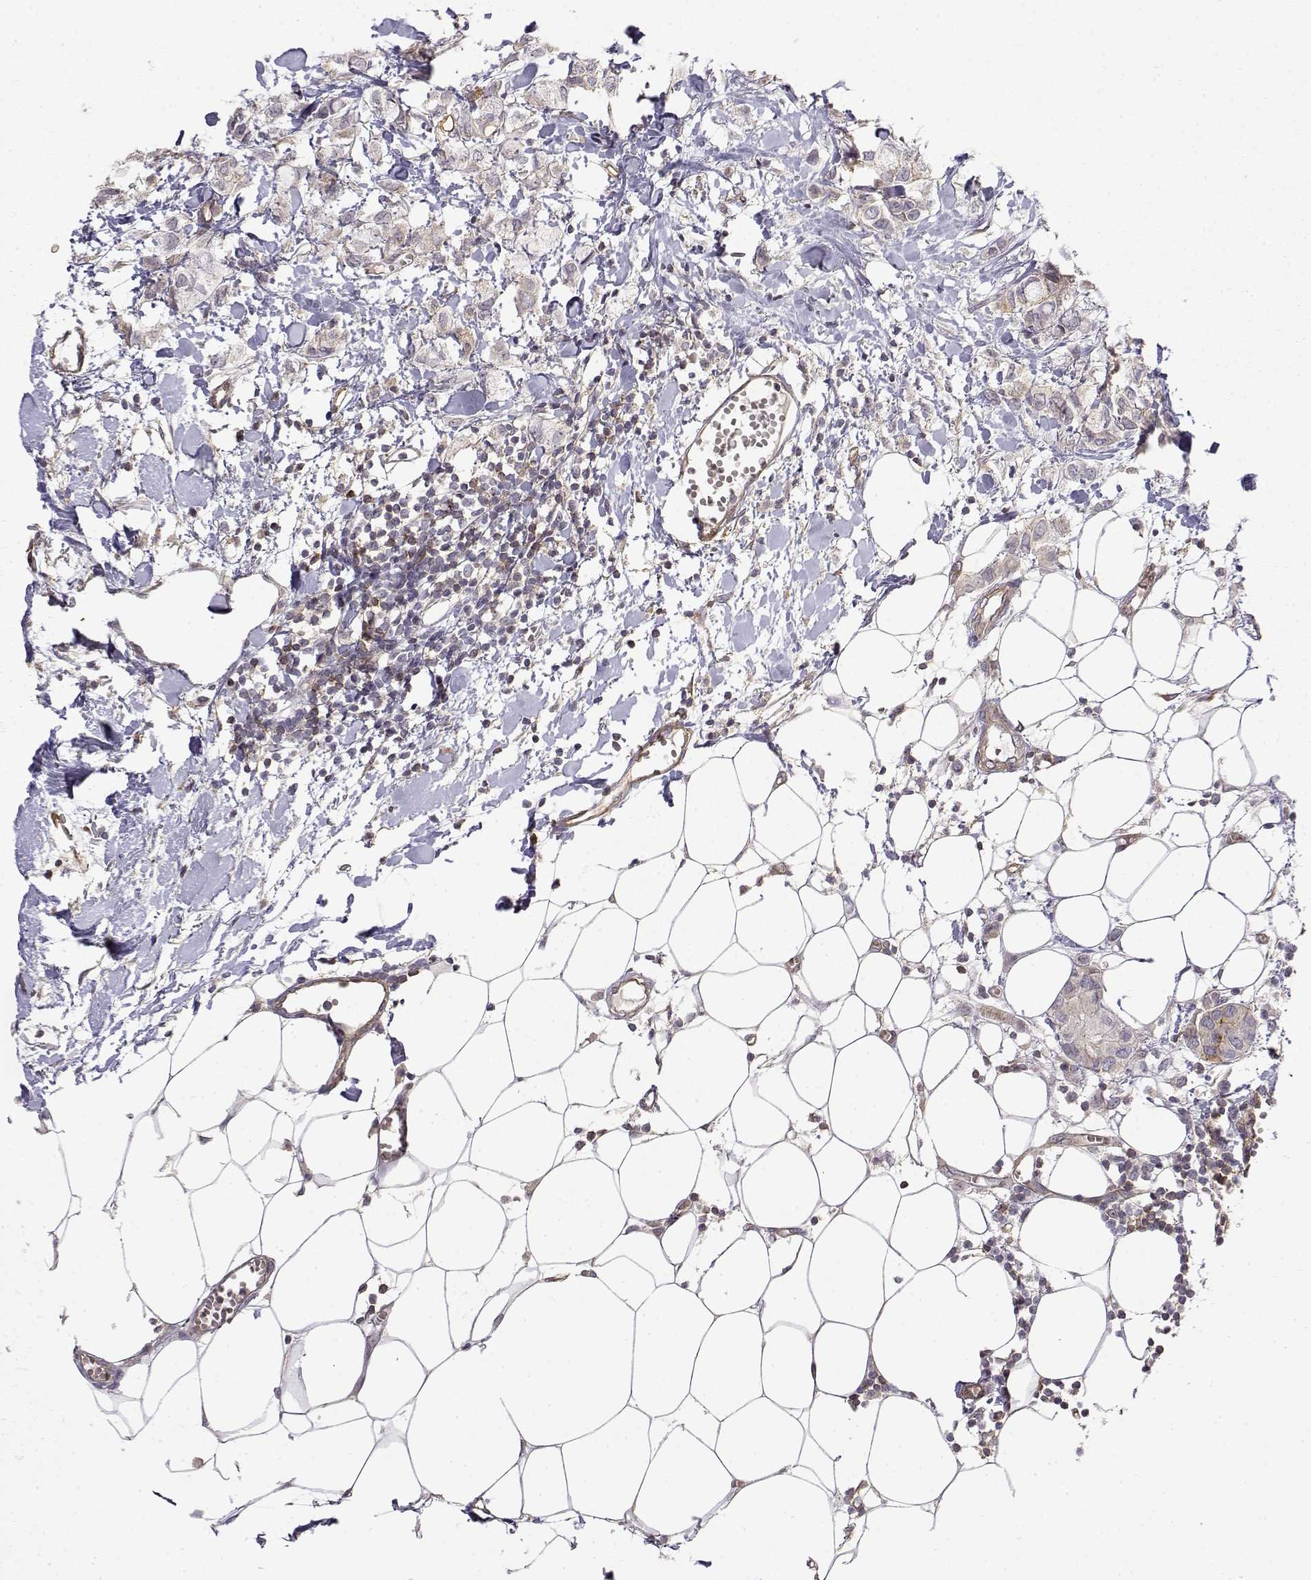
{"staining": {"intensity": "weak", "quantity": "<25%", "location": "cytoplasmic/membranous"}, "tissue": "breast cancer", "cell_type": "Tumor cells", "image_type": "cancer", "snomed": [{"axis": "morphology", "description": "Duct carcinoma"}, {"axis": "topography", "description": "Breast"}], "caption": "Tumor cells show no significant positivity in breast intraductal carcinoma.", "gene": "IFITM1", "patient": {"sex": "female", "age": 85}}